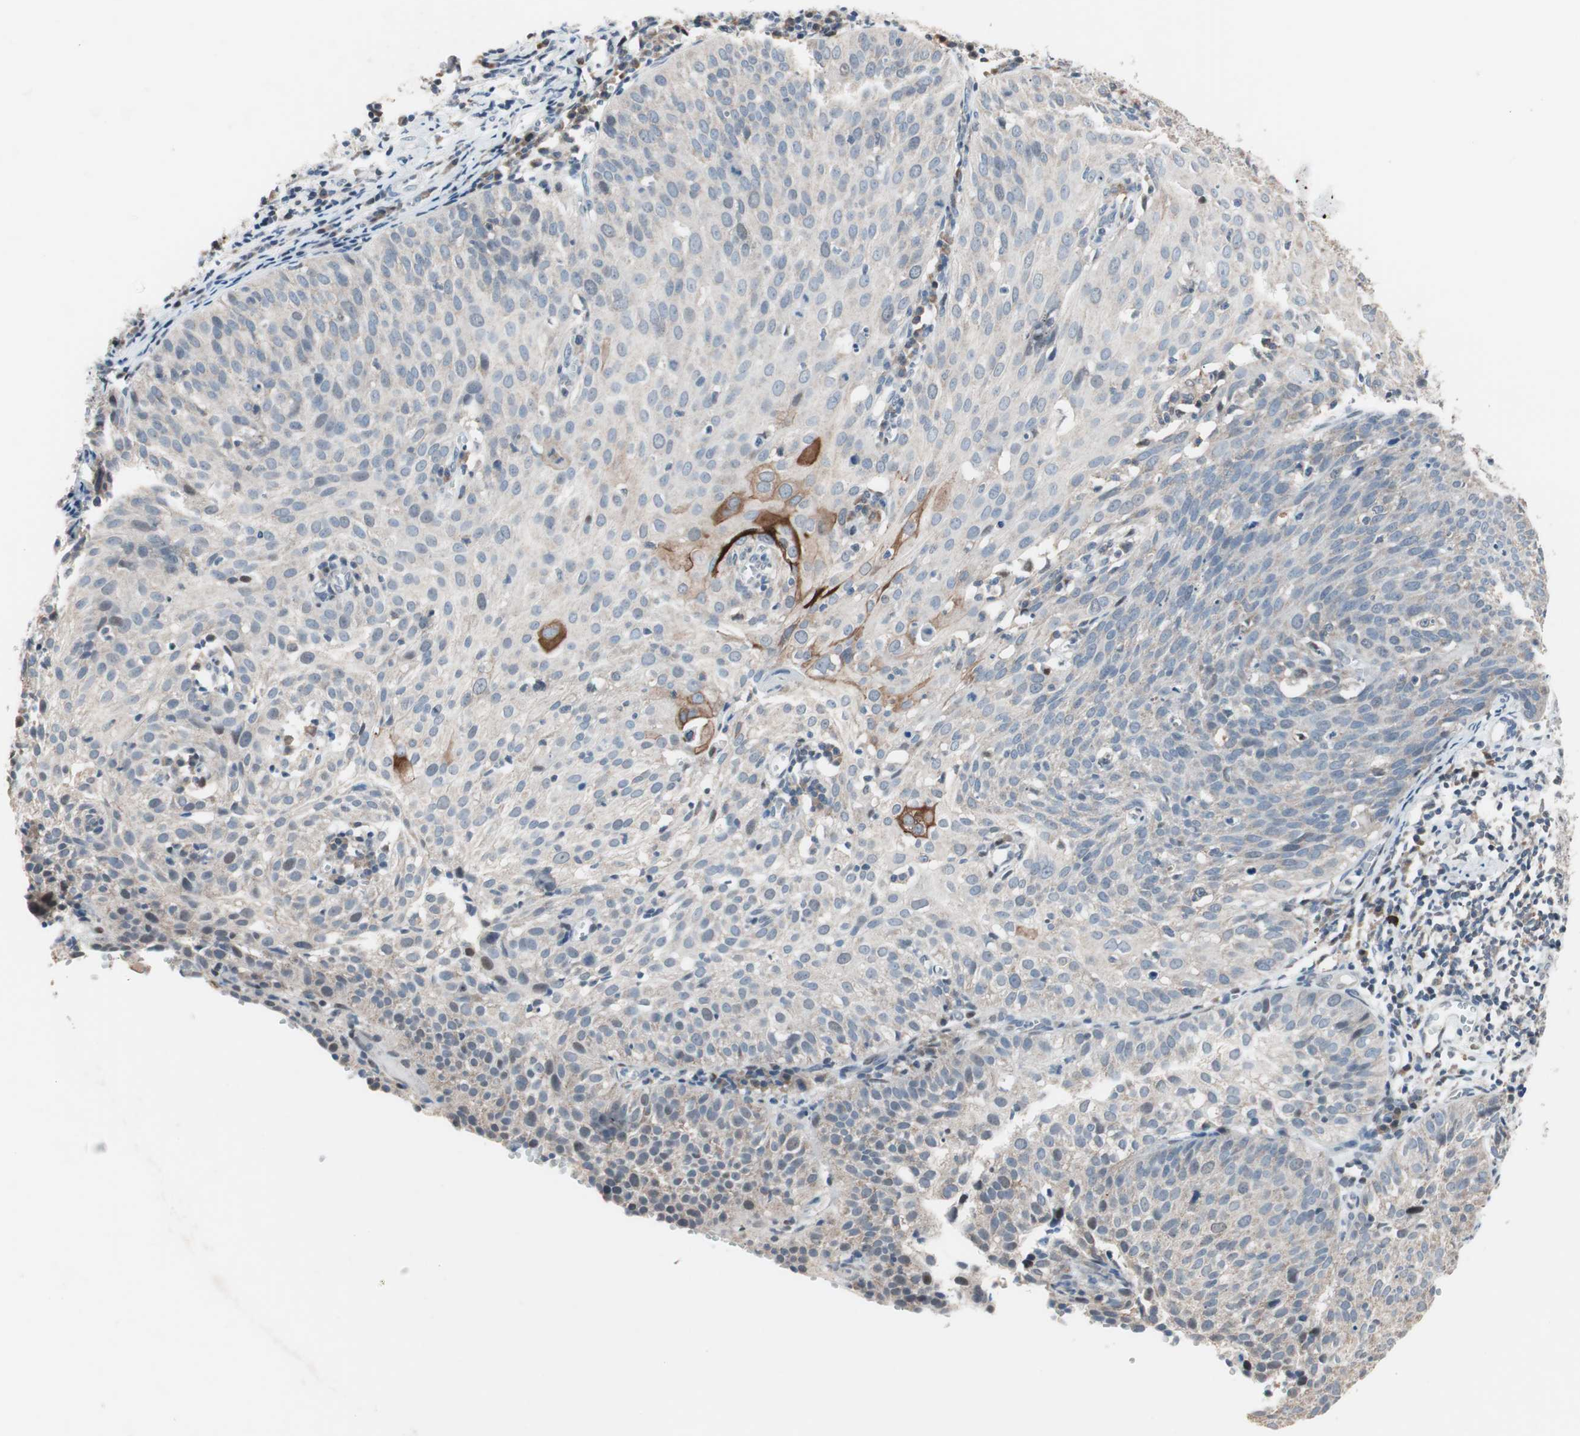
{"staining": {"intensity": "moderate", "quantity": "<25%", "location": "cytoplasmic/membranous,nuclear"}, "tissue": "cervical cancer", "cell_type": "Tumor cells", "image_type": "cancer", "snomed": [{"axis": "morphology", "description": "Squamous cell carcinoma, NOS"}, {"axis": "topography", "description": "Cervix"}], "caption": "Cervical cancer stained for a protein (brown) reveals moderate cytoplasmic/membranous and nuclear positive positivity in about <25% of tumor cells.", "gene": "POLH", "patient": {"sex": "female", "age": 38}}